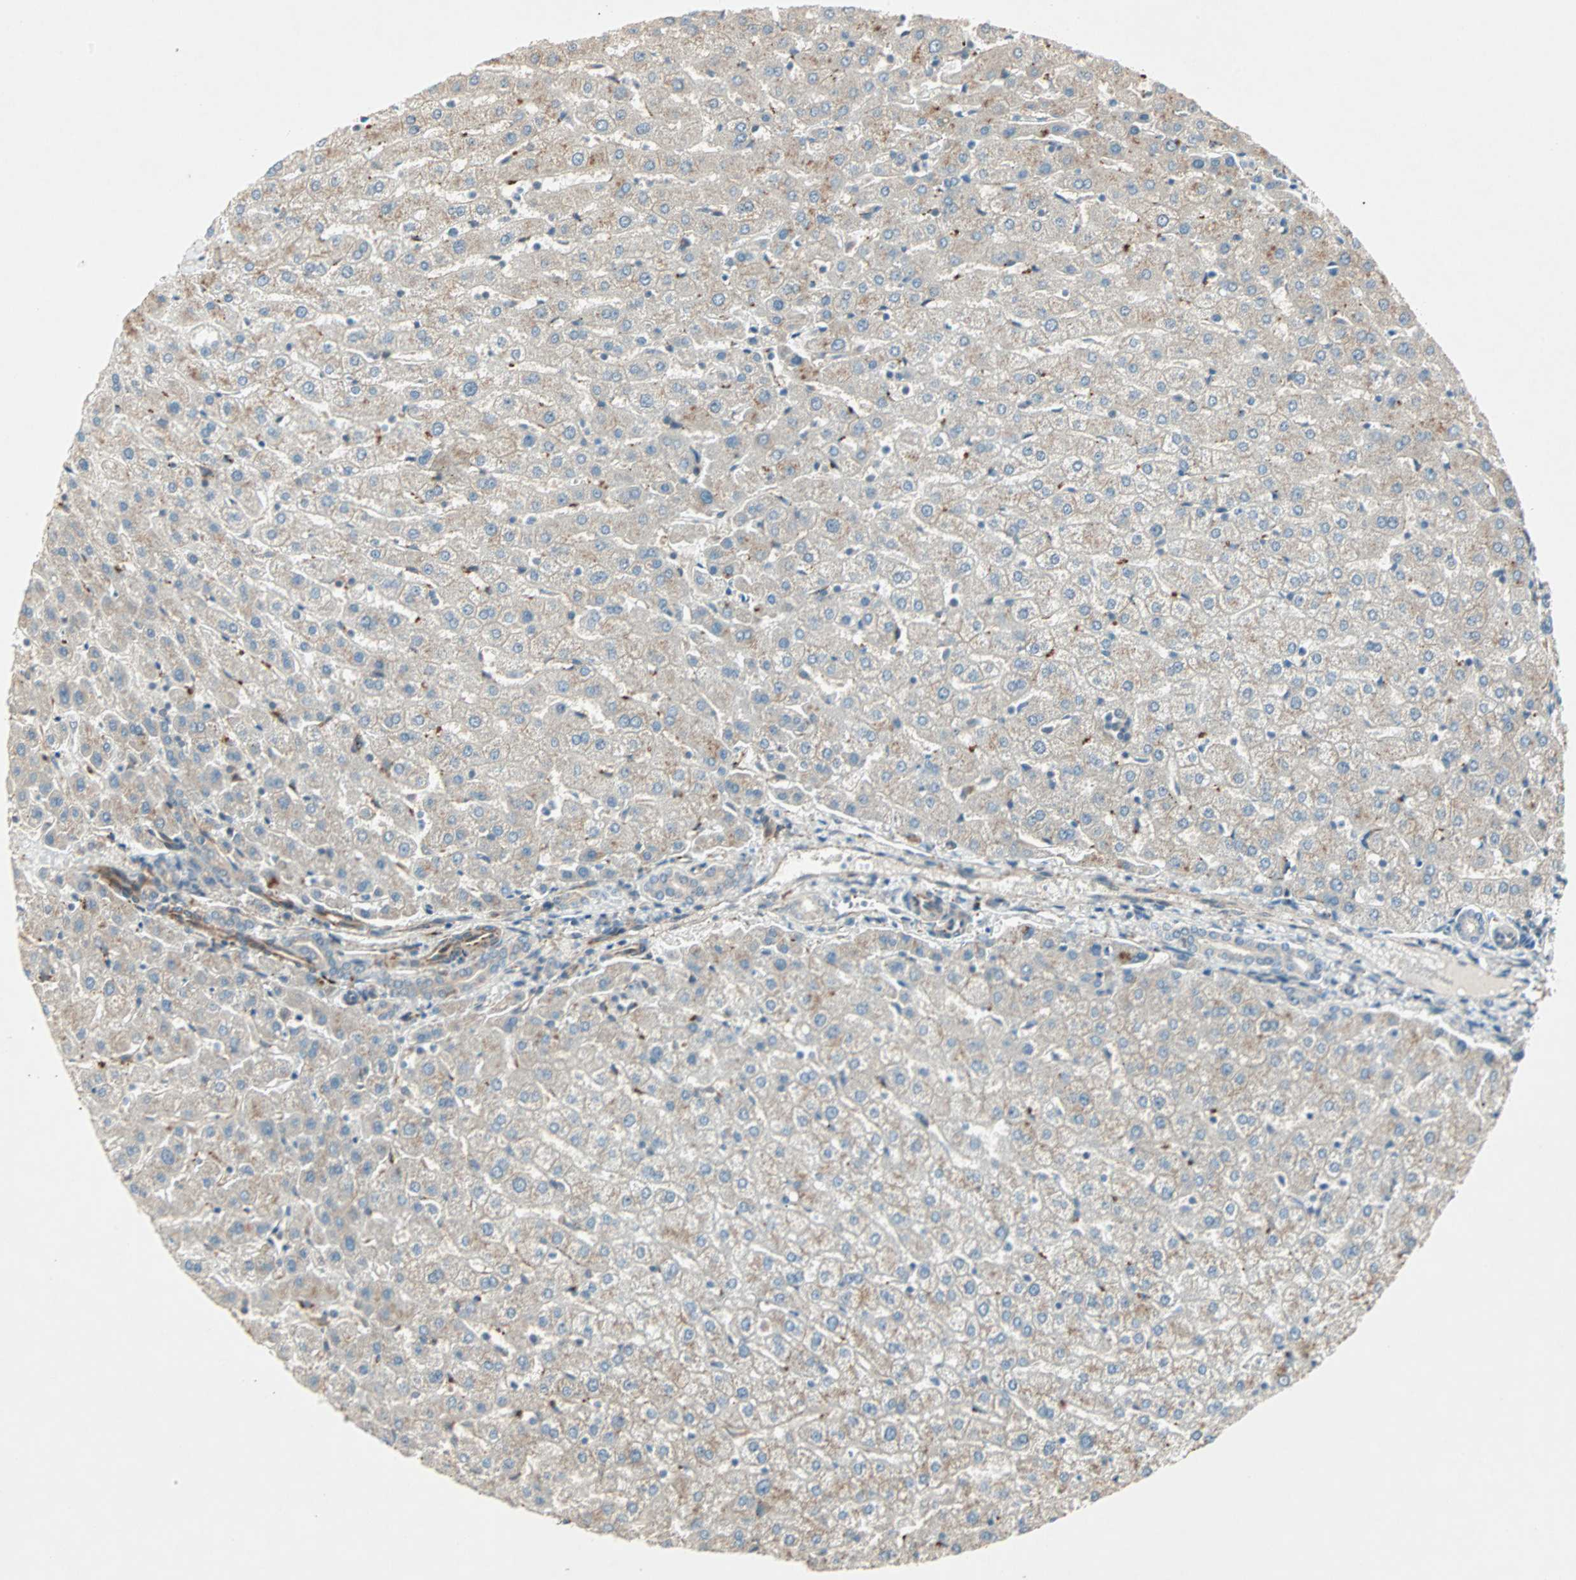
{"staining": {"intensity": "weak", "quantity": ">75%", "location": "cytoplasmic/membranous"}, "tissue": "liver", "cell_type": "Cholangiocytes", "image_type": "normal", "snomed": [{"axis": "morphology", "description": "Normal tissue, NOS"}, {"axis": "morphology", "description": "Fibrosis, NOS"}, {"axis": "topography", "description": "Liver"}], "caption": "This micrograph reveals IHC staining of normal human liver, with low weak cytoplasmic/membranous expression in about >75% of cholangiocytes.", "gene": "ZNF37A", "patient": {"sex": "female", "age": 29}}